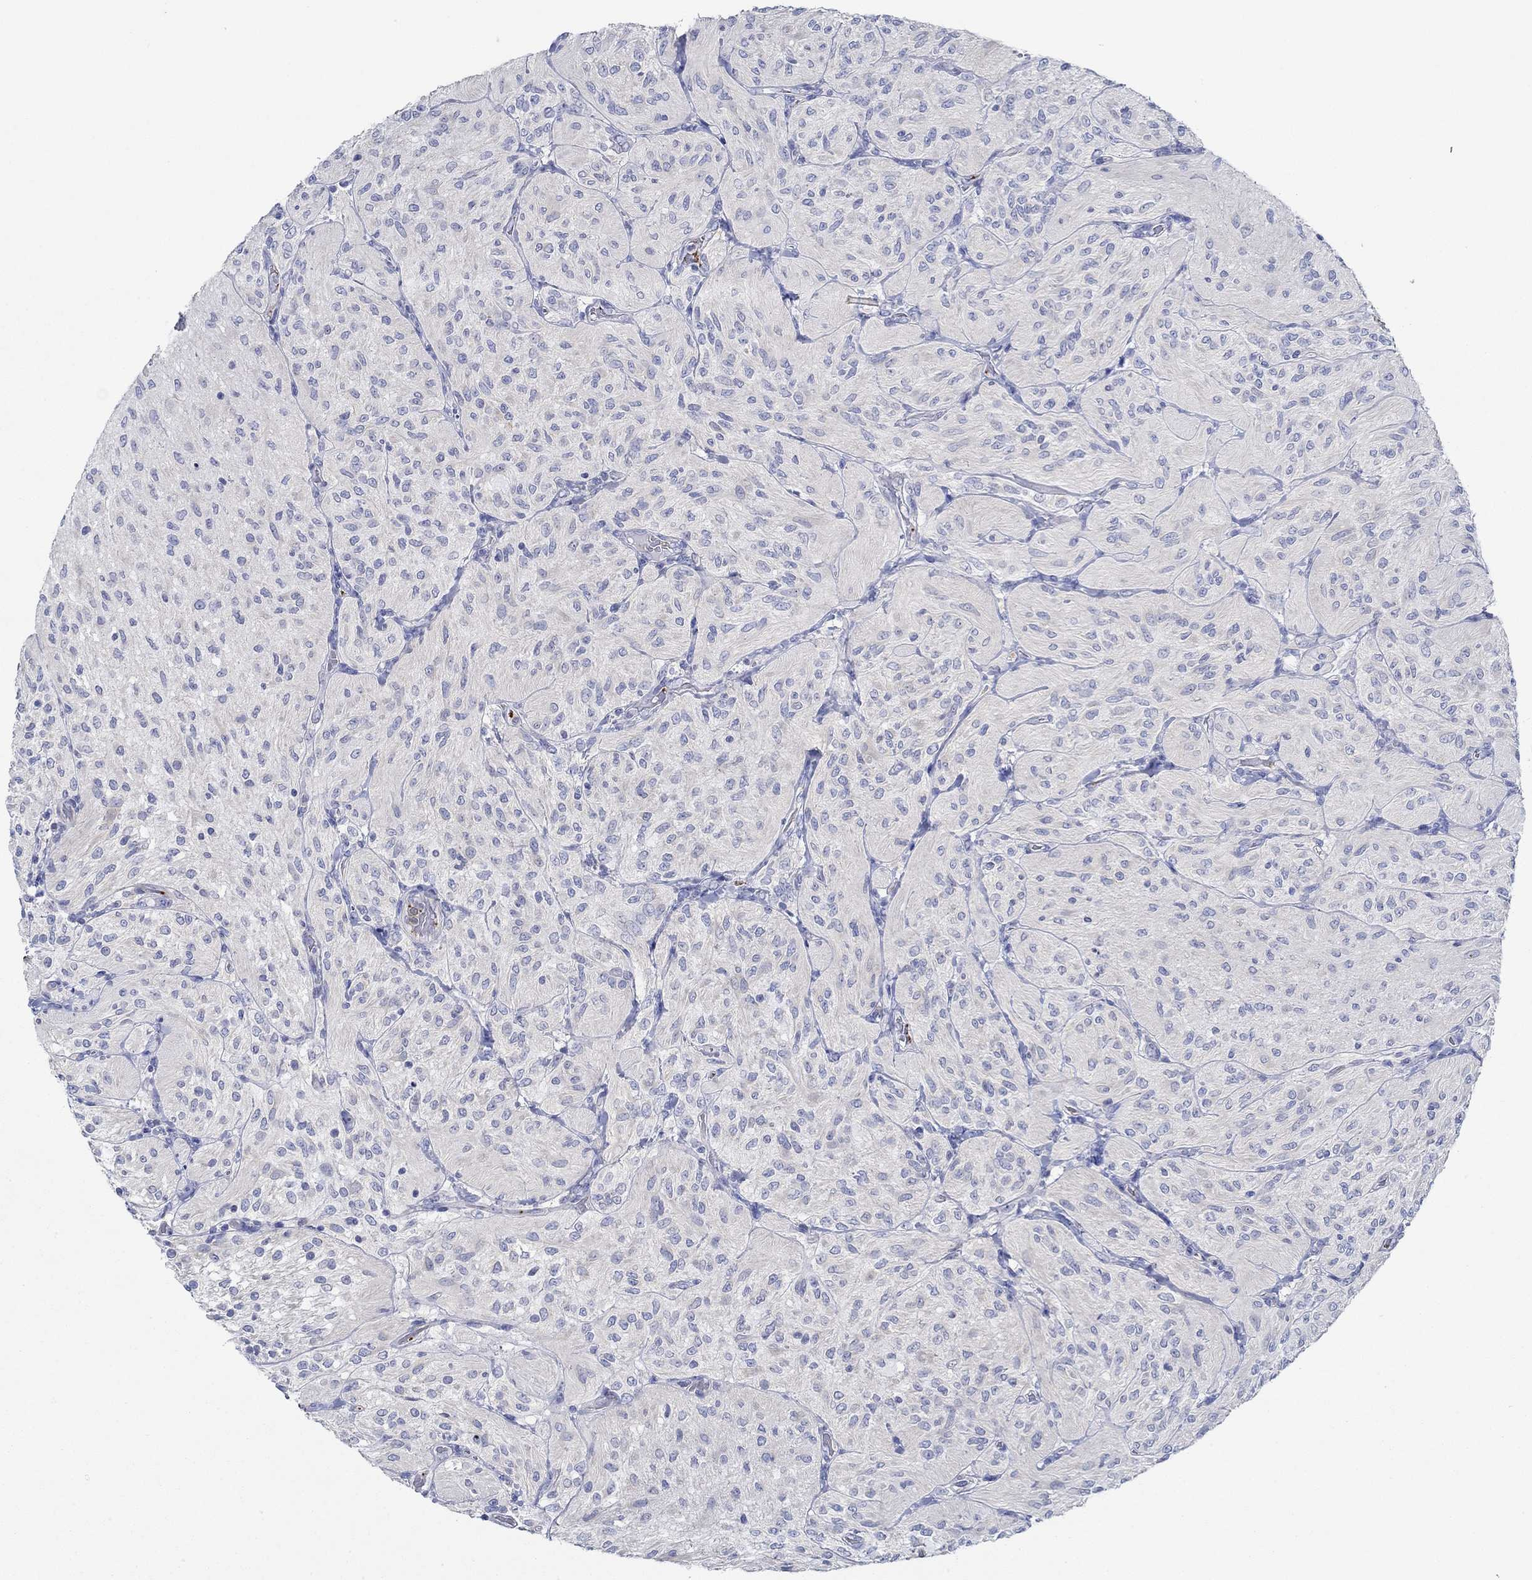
{"staining": {"intensity": "negative", "quantity": "none", "location": "none"}, "tissue": "glioma", "cell_type": "Tumor cells", "image_type": "cancer", "snomed": [{"axis": "morphology", "description": "Glioma, malignant, Low grade"}, {"axis": "topography", "description": "Brain"}], "caption": "The micrograph exhibits no staining of tumor cells in malignant glioma (low-grade).", "gene": "SLC27A3", "patient": {"sex": "male", "age": 3}}